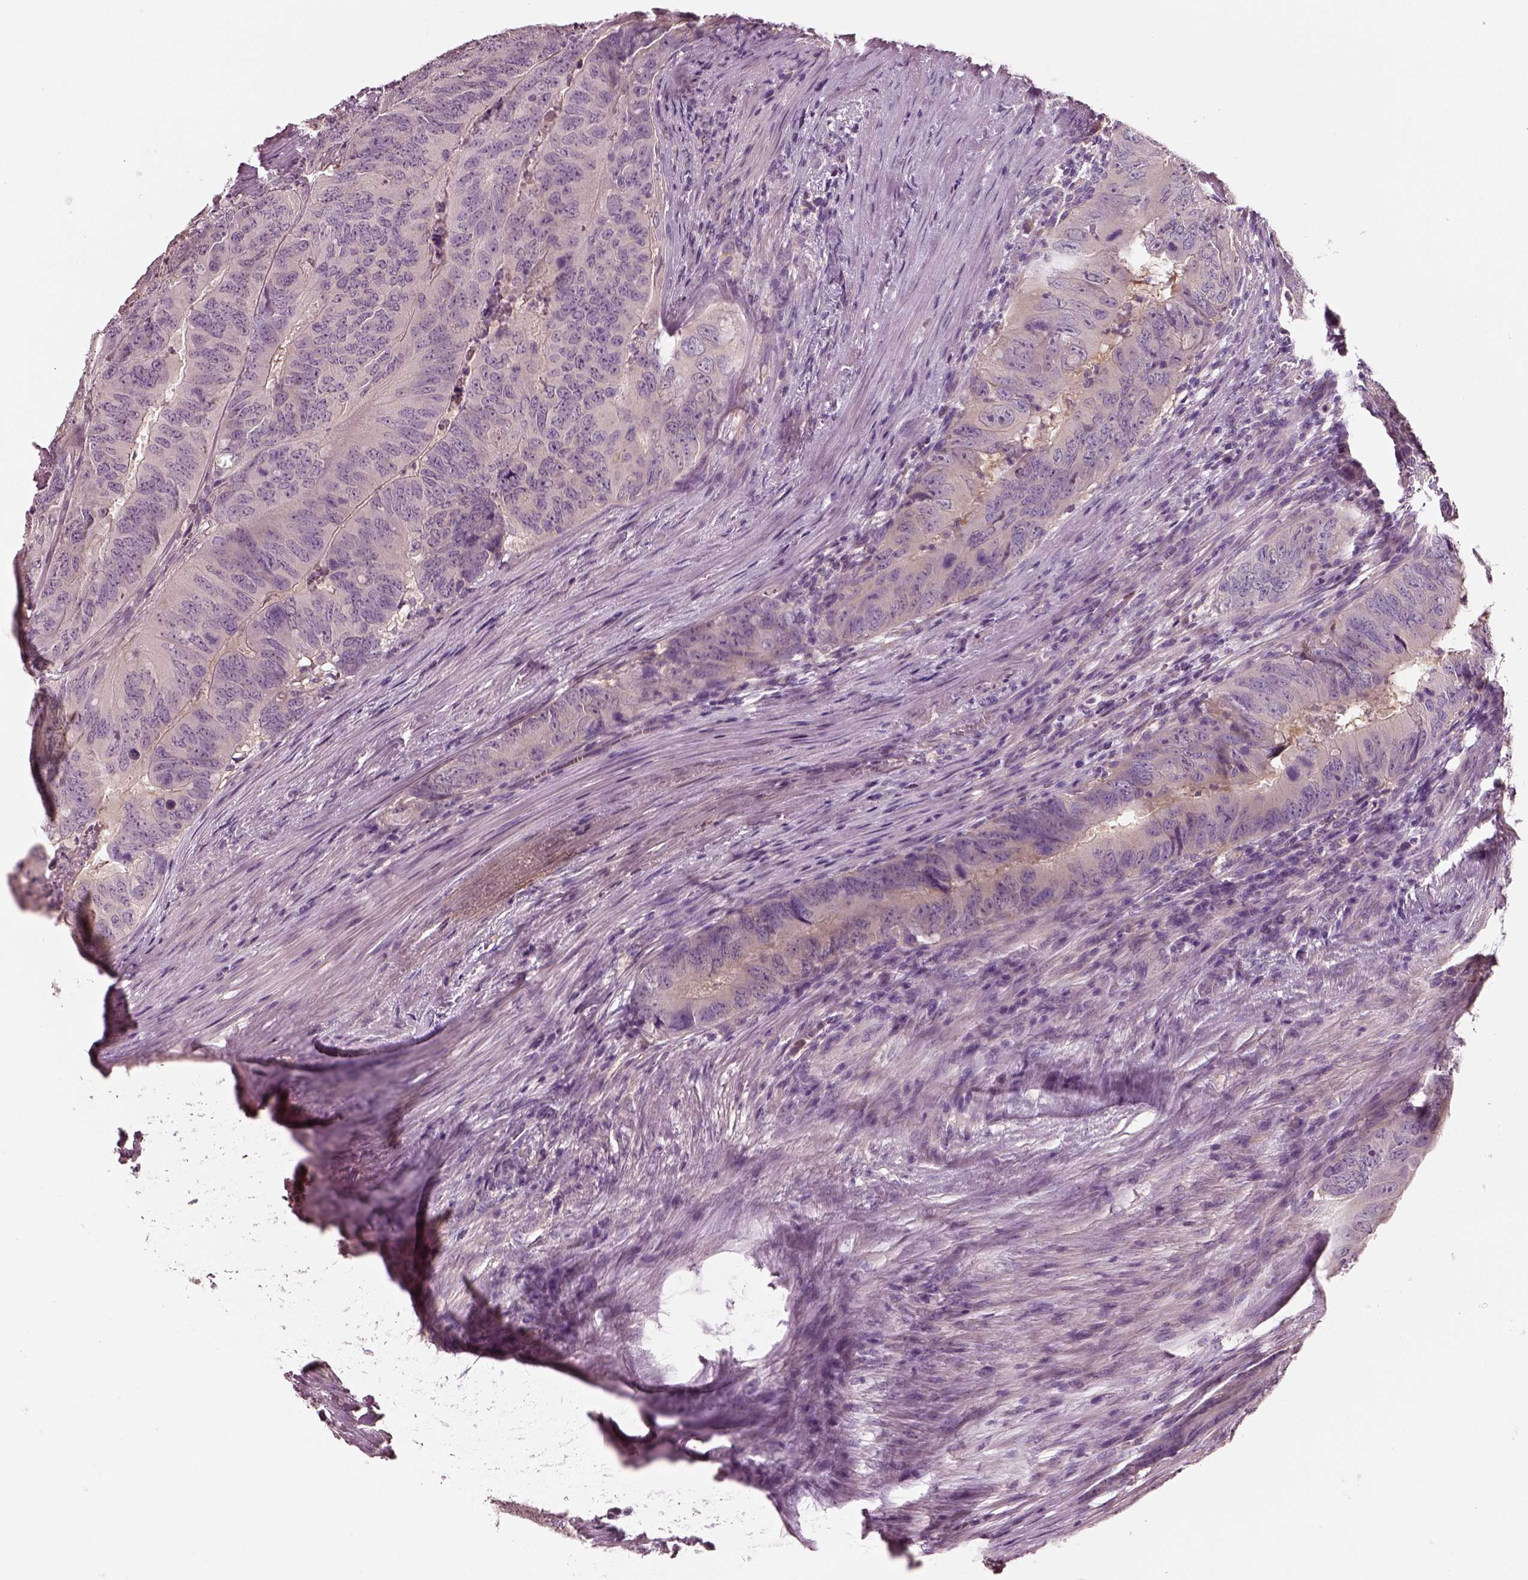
{"staining": {"intensity": "negative", "quantity": "none", "location": "none"}, "tissue": "colorectal cancer", "cell_type": "Tumor cells", "image_type": "cancer", "snomed": [{"axis": "morphology", "description": "Adenocarcinoma, NOS"}, {"axis": "topography", "description": "Colon"}], "caption": "This is an IHC image of colorectal cancer. There is no positivity in tumor cells.", "gene": "ELSPBP1", "patient": {"sex": "male", "age": 79}}